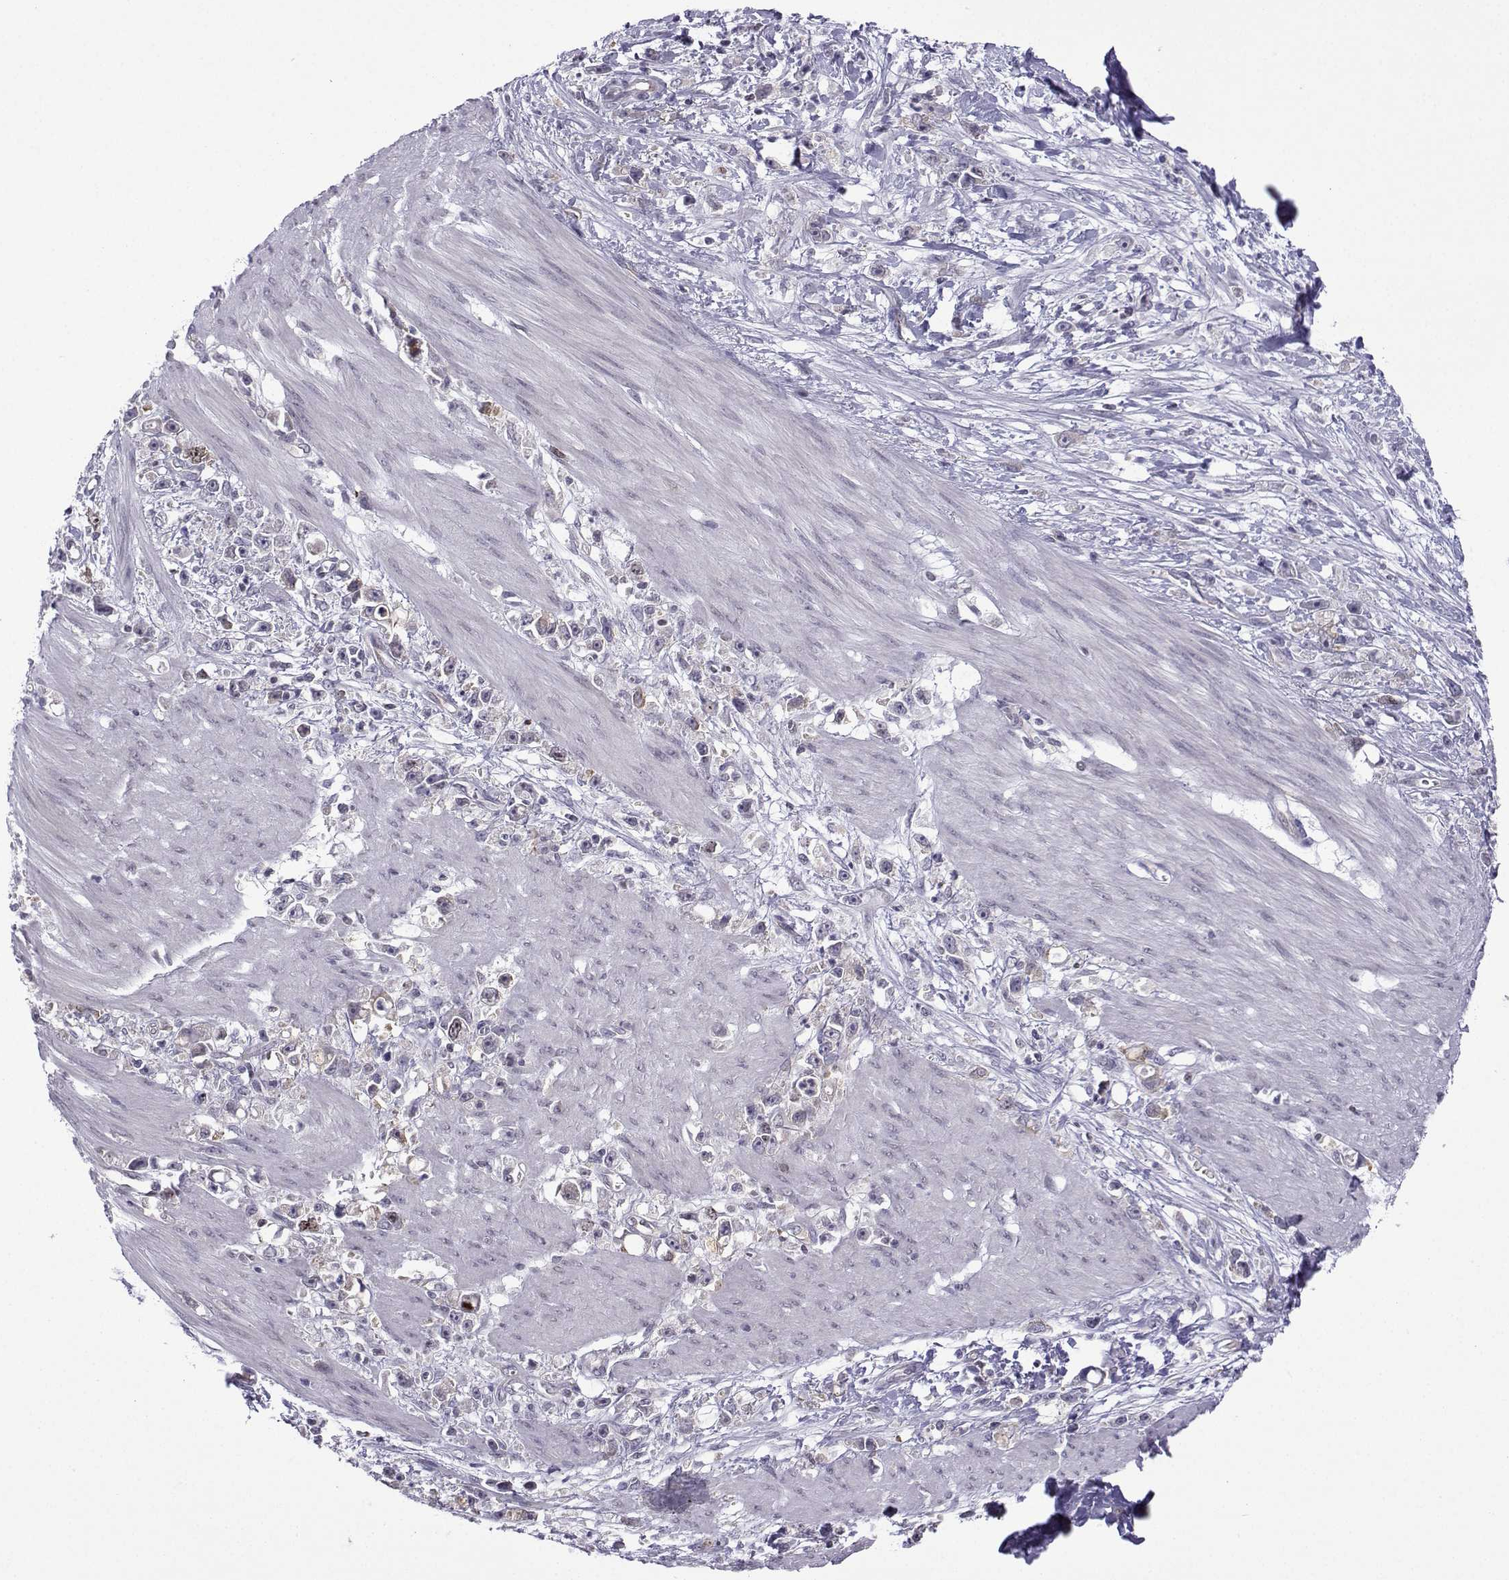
{"staining": {"intensity": "weak", "quantity": "<25%", "location": "nuclear"}, "tissue": "stomach cancer", "cell_type": "Tumor cells", "image_type": "cancer", "snomed": [{"axis": "morphology", "description": "Adenocarcinoma, NOS"}, {"axis": "topography", "description": "Stomach"}], "caption": "An immunohistochemistry (IHC) micrograph of stomach adenocarcinoma is shown. There is no staining in tumor cells of stomach adenocarcinoma.", "gene": "INCENP", "patient": {"sex": "female", "age": 59}}